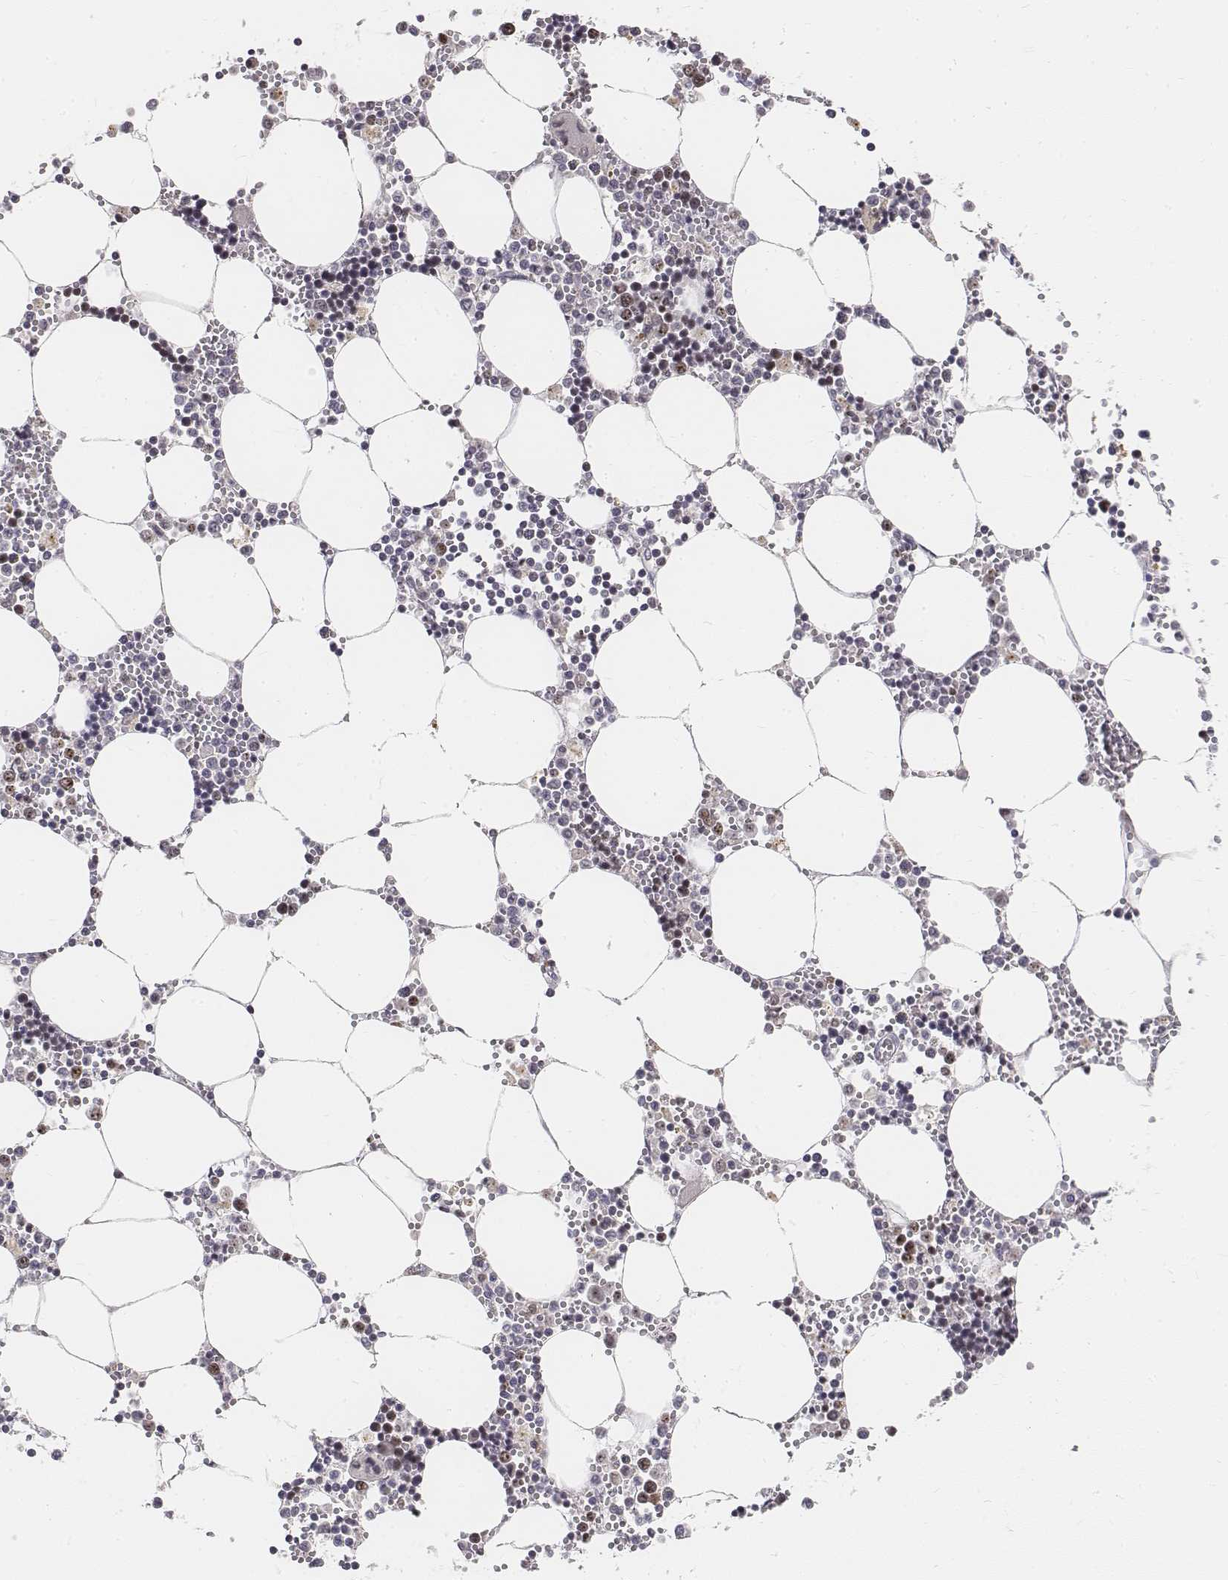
{"staining": {"intensity": "moderate", "quantity": "<25%", "location": "nuclear"}, "tissue": "bone marrow", "cell_type": "Hematopoietic cells", "image_type": "normal", "snomed": [{"axis": "morphology", "description": "Normal tissue, NOS"}, {"axis": "topography", "description": "Bone marrow"}], "caption": "The immunohistochemical stain highlights moderate nuclear staining in hematopoietic cells of benign bone marrow. (brown staining indicates protein expression, while blue staining denotes nuclei).", "gene": "PHF6", "patient": {"sex": "male", "age": 54}}